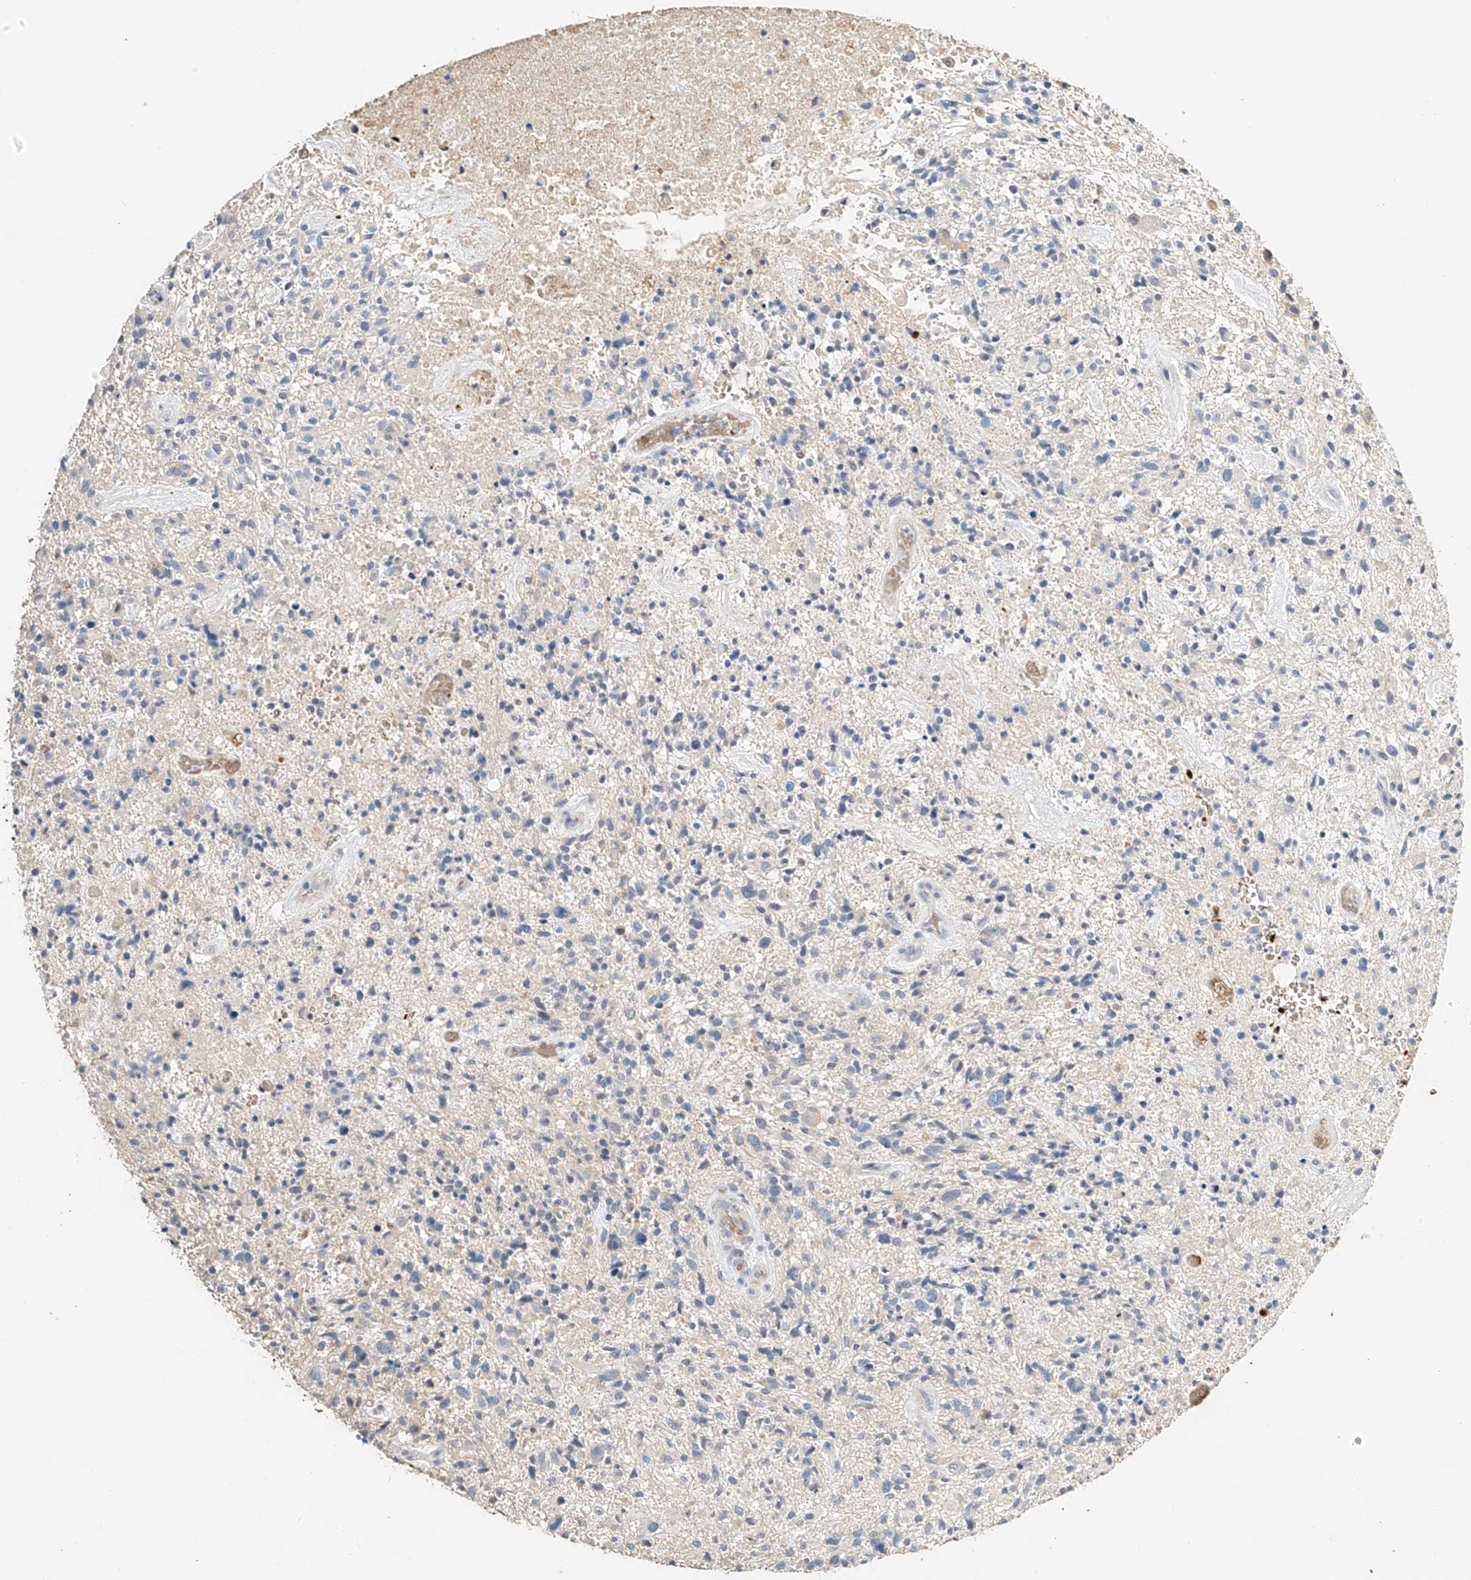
{"staining": {"intensity": "negative", "quantity": "none", "location": "none"}, "tissue": "glioma", "cell_type": "Tumor cells", "image_type": "cancer", "snomed": [{"axis": "morphology", "description": "Glioma, malignant, High grade"}, {"axis": "topography", "description": "Brain"}], "caption": "High magnification brightfield microscopy of malignant glioma (high-grade) stained with DAB (brown) and counterstained with hematoxylin (blue): tumor cells show no significant staining.", "gene": "RCAN3", "patient": {"sex": "male", "age": 47}}